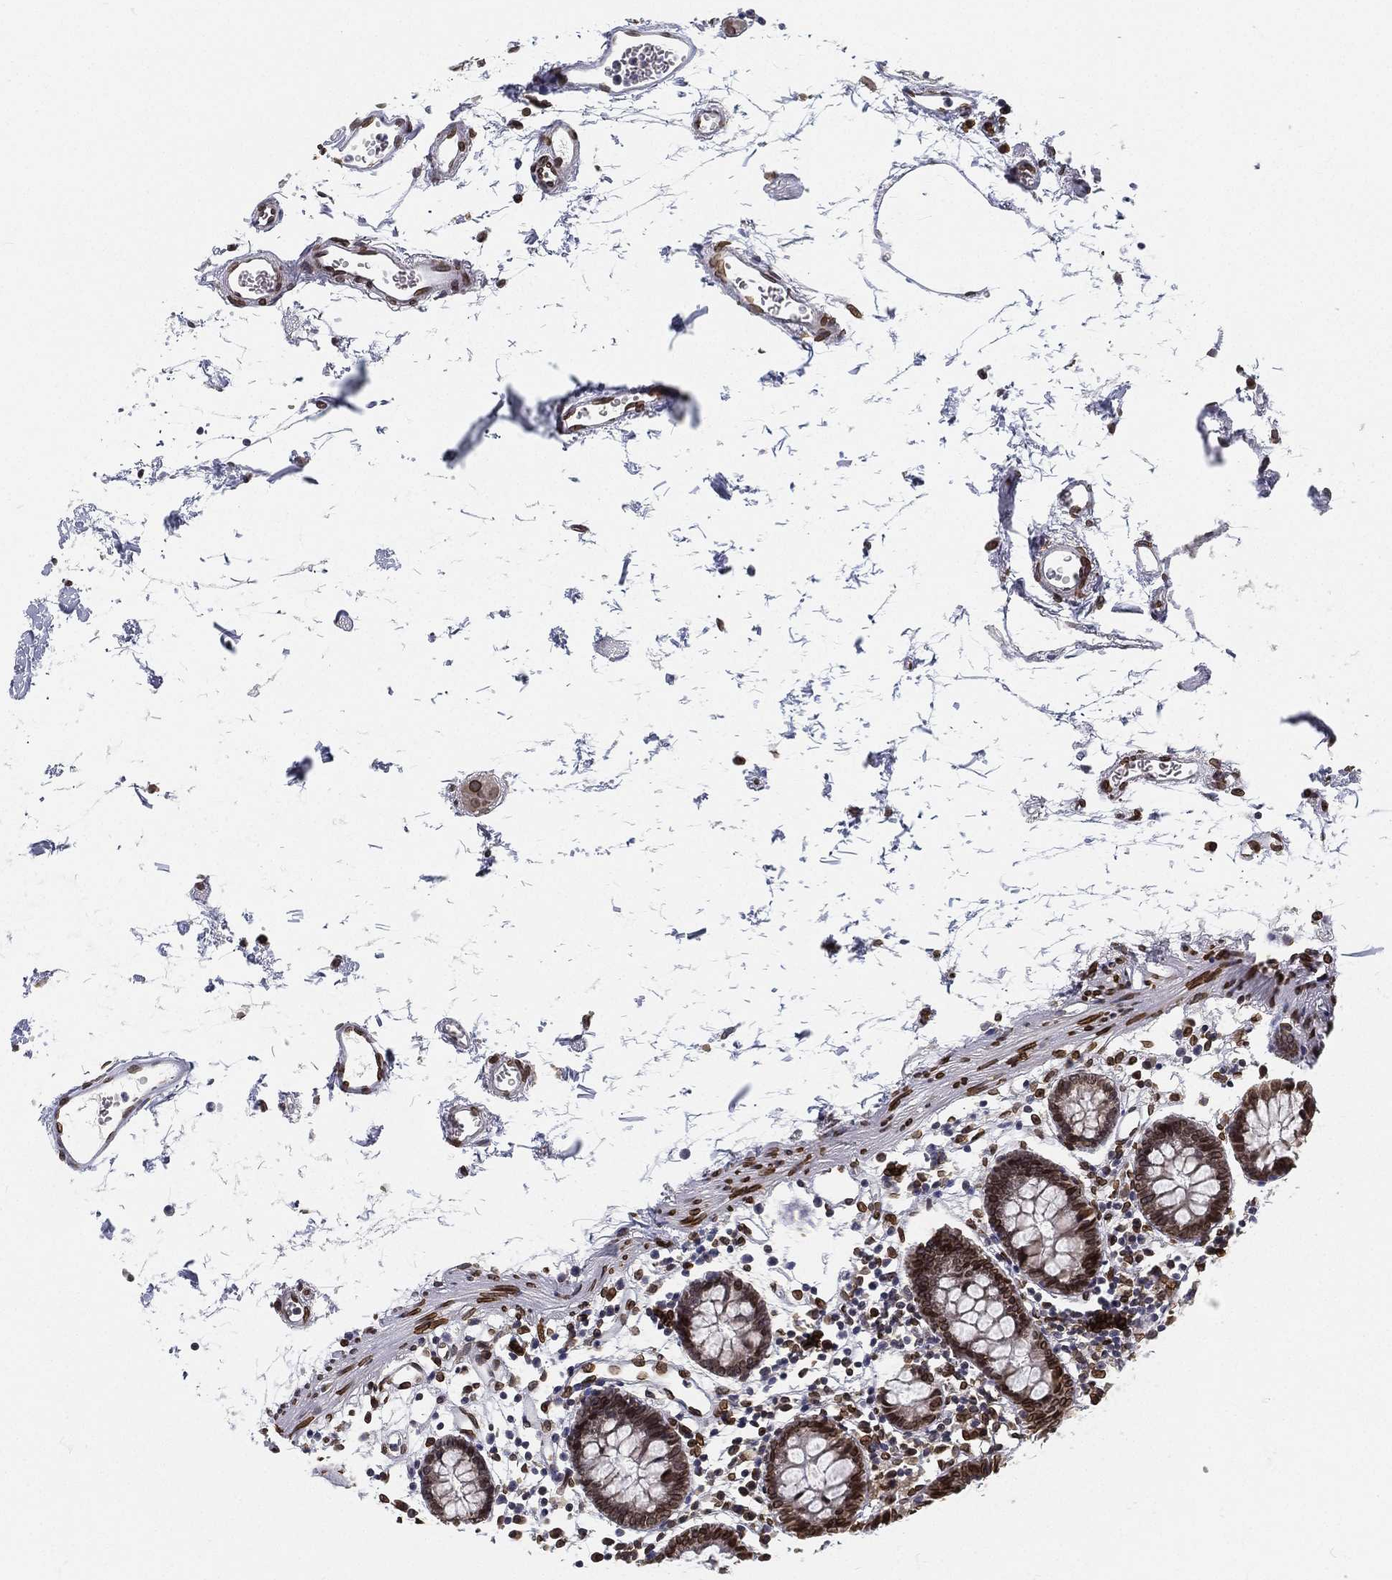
{"staining": {"intensity": "strong", "quantity": ">75%", "location": "nuclear"}, "tissue": "colon", "cell_type": "Endothelial cells", "image_type": "normal", "snomed": [{"axis": "morphology", "description": "Normal tissue, NOS"}, {"axis": "topography", "description": "Colon"}], "caption": "The histopathology image shows staining of unremarkable colon, revealing strong nuclear protein staining (brown color) within endothelial cells. (Stains: DAB (3,3'-diaminobenzidine) in brown, nuclei in blue, Microscopy: brightfield microscopy at high magnification).", "gene": "PALB2", "patient": {"sex": "female", "age": 84}}